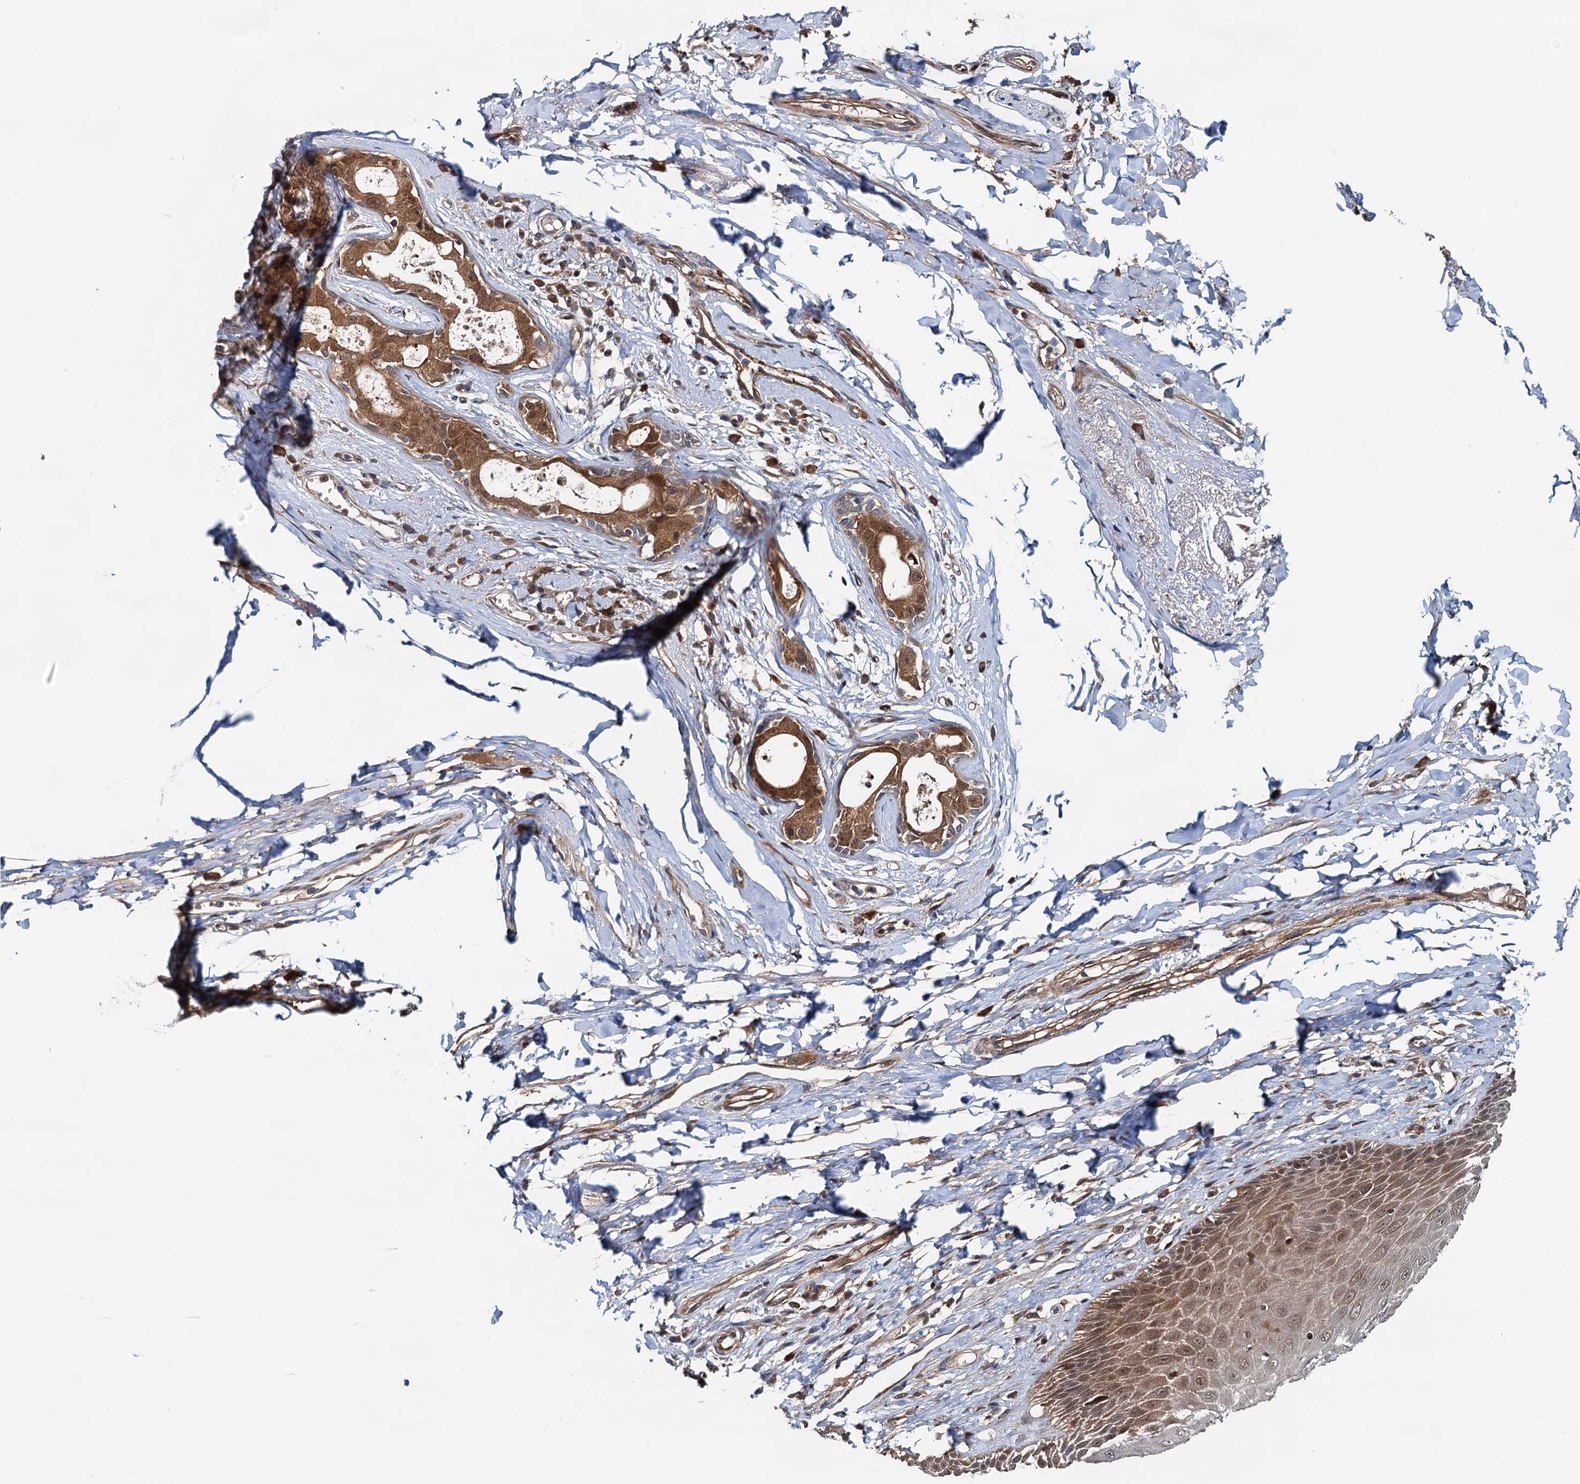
{"staining": {"intensity": "strong", "quantity": ">75%", "location": "cytoplasmic/membranous,nuclear"}, "tissue": "skin", "cell_type": "Epidermal cells", "image_type": "normal", "snomed": [{"axis": "morphology", "description": "Normal tissue, NOS"}, {"axis": "topography", "description": "Anal"}], "caption": "Immunohistochemistry image of unremarkable human skin stained for a protein (brown), which demonstrates high levels of strong cytoplasmic/membranous,nuclear staining in approximately >75% of epidermal cells.", "gene": "AAGAB", "patient": {"sex": "male", "age": 78}}